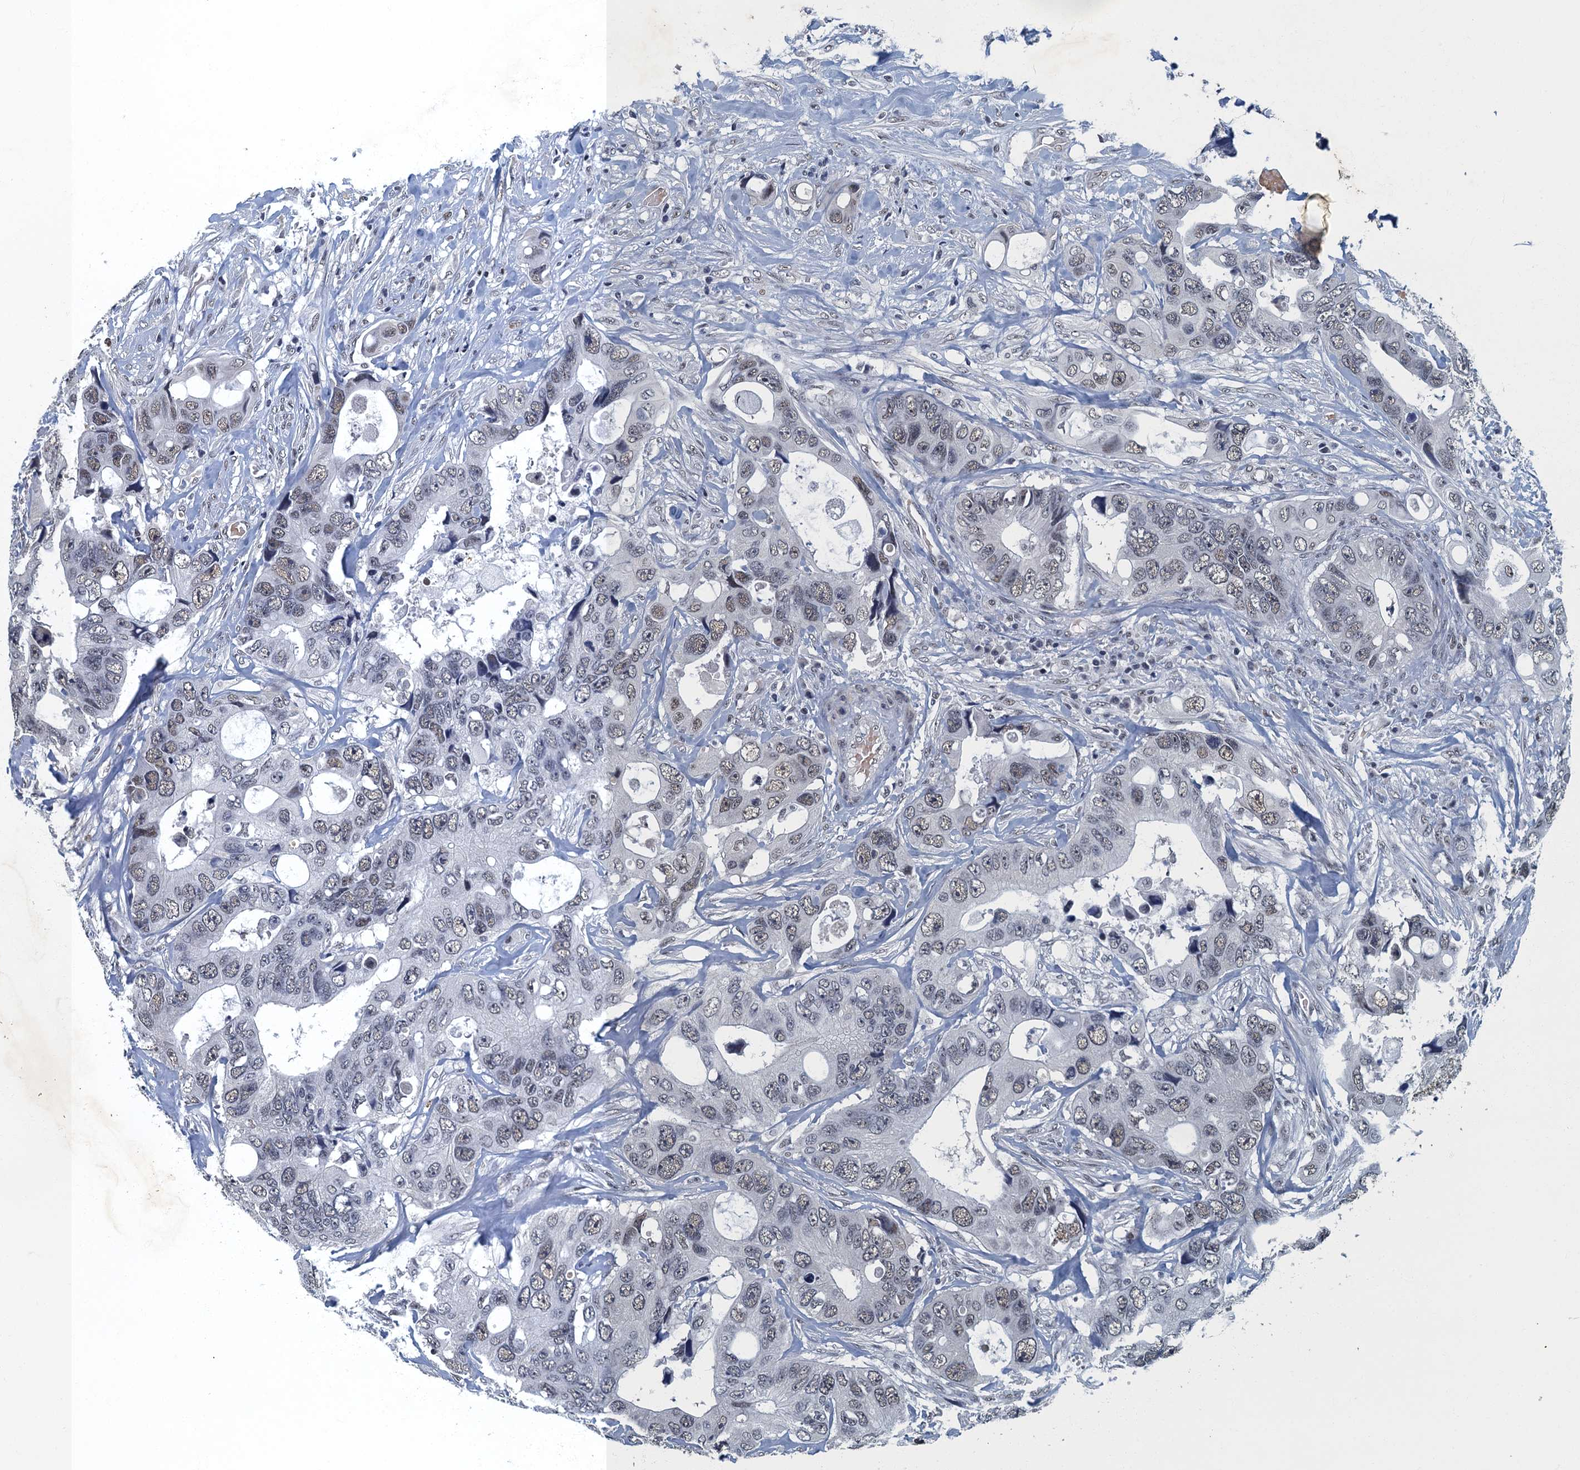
{"staining": {"intensity": "weak", "quantity": "25%-75%", "location": "nuclear"}, "tissue": "colorectal cancer", "cell_type": "Tumor cells", "image_type": "cancer", "snomed": [{"axis": "morphology", "description": "Adenocarcinoma, NOS"}, {"axis": "topography", "description": "Rectum"}], "caption": "There is low levels of weak nuclear staining in tumor cells of colorectal cancer, as demonstrated by immunohistochemical staining (brown color).", "gene": "GADL1", "patient": {"sex": "male", "age": 57}}